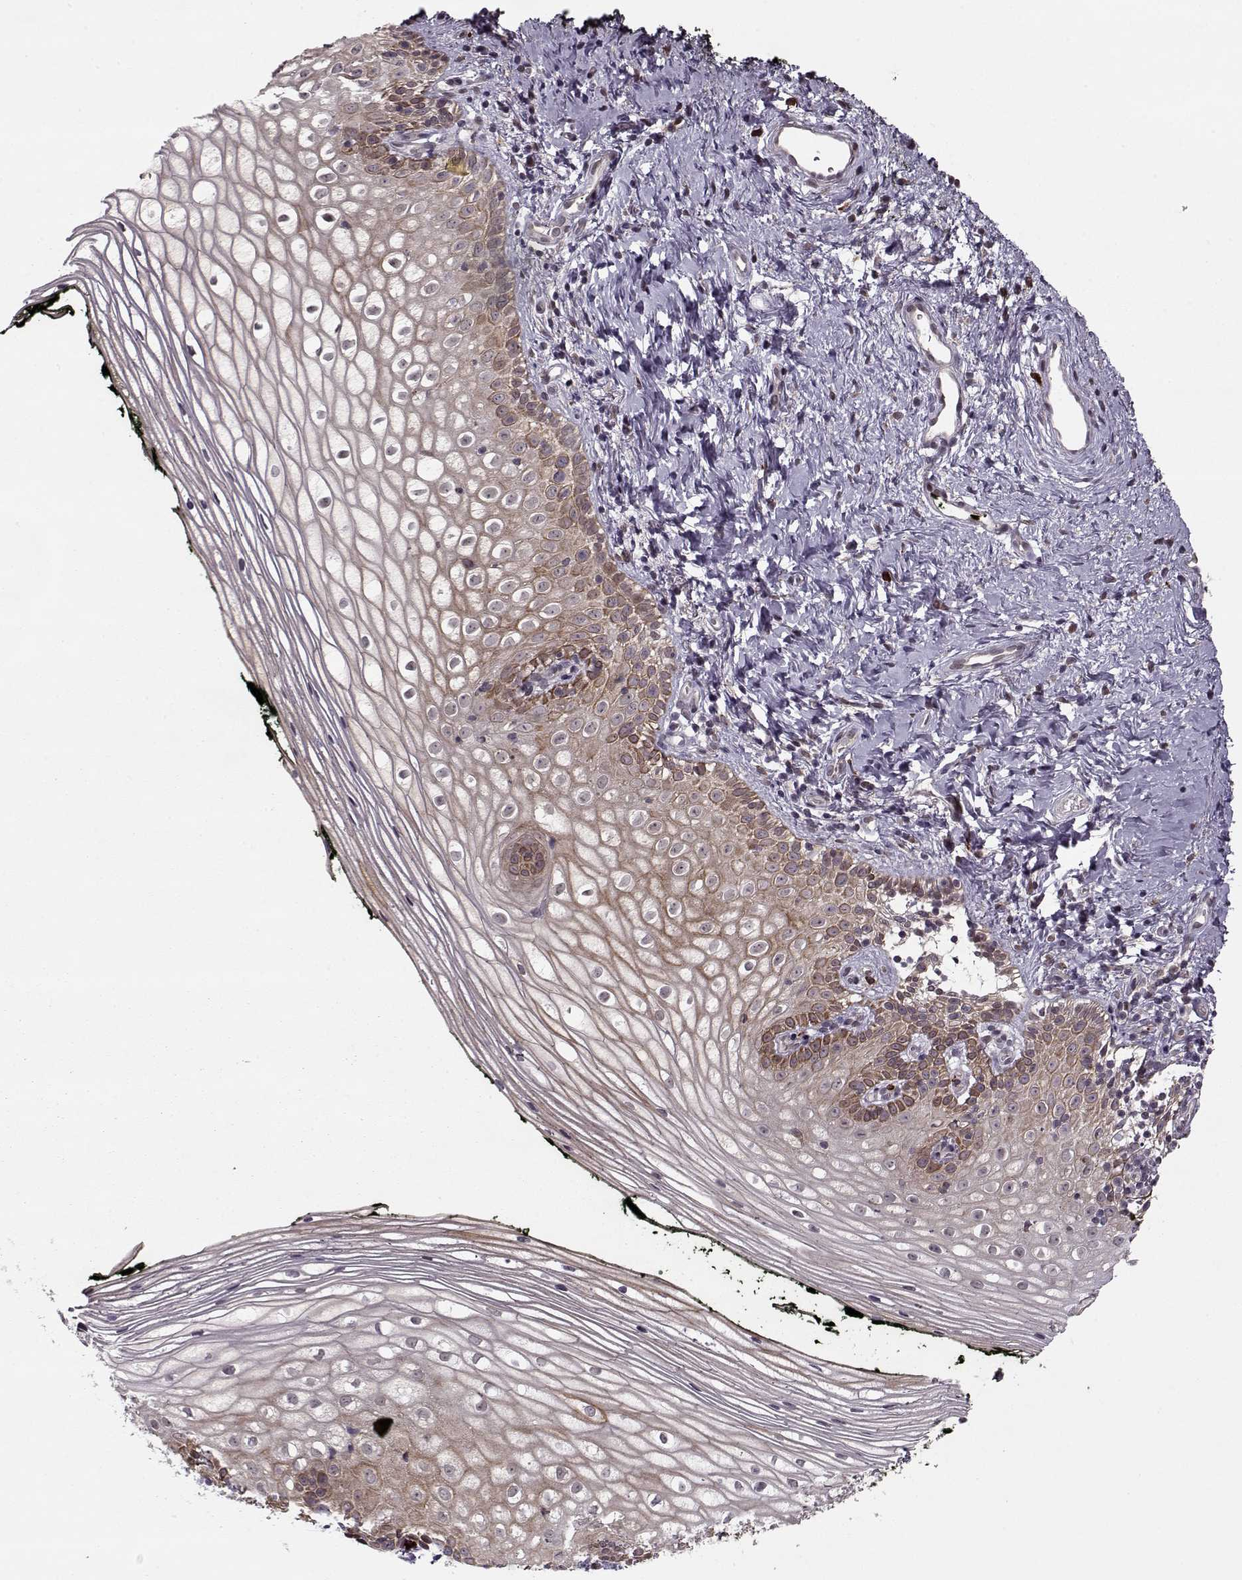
{"staining": {"intensity": "moderate", "quantity": "25%-75%", "location": "cytoplasmic/membranous"}, "tissue": "vagina", "cell_type": "Squamous epithelial cells", "image_type": "normal", "snomed": [{"axis": "morphology", "description": "Normal tissue, NOS"}, {"axis": "topography", "description": "Vagina"}], "caption": "Immunohistochemical staining of normal vagina reveals 25%-75% levels of moderate cytoplasmic/membranous protein expression in about 25%-75% of squamous epithelial cells.", "gene": "DENND4B", "patient": {"sex": "female", "age": 47}}